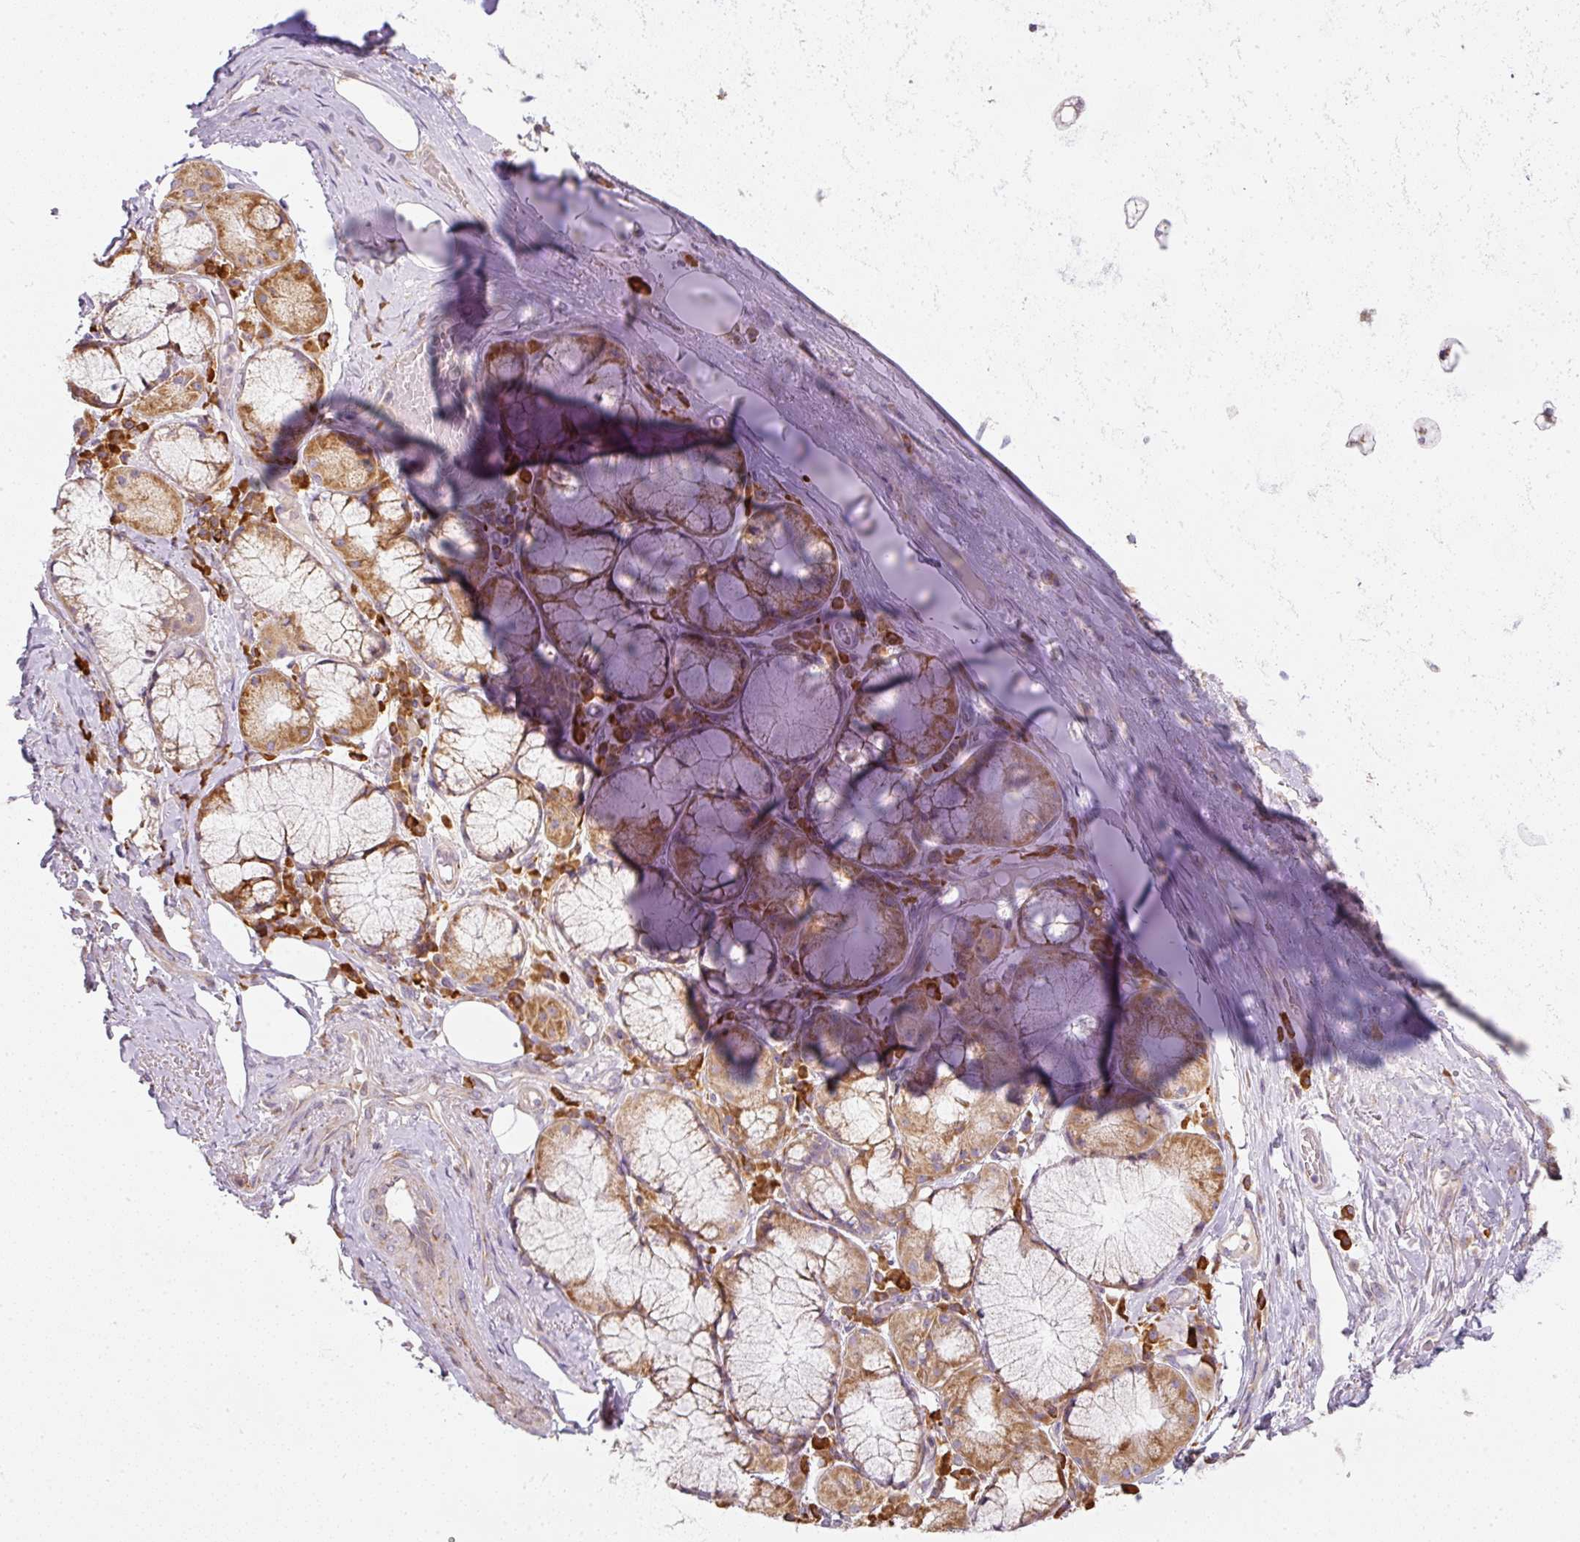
{"staining": {"intensity": "moderate", "quantity": "<25%", "location": "cytoplasmic/membranous"}, "tissue": "soft tissue", "cell_type": "Fibroblasts", "image_type": "normal", "snomed": [{"axis": "morphology", "description": "Normal tissue, NOS"}, {"axis": "topography", "description": "Cartilage tissue"}, {"axis": "topography", "description": "Bronchus"}], "caption": "Protein positivity by immunohistochemistry exhibits moderate cytoplasmic/membranous positivity in approximately <25% of fibroblasts in normal soft tissue.", "gene": "MORN4", "patient": {"sex": "male", "age": 56}}